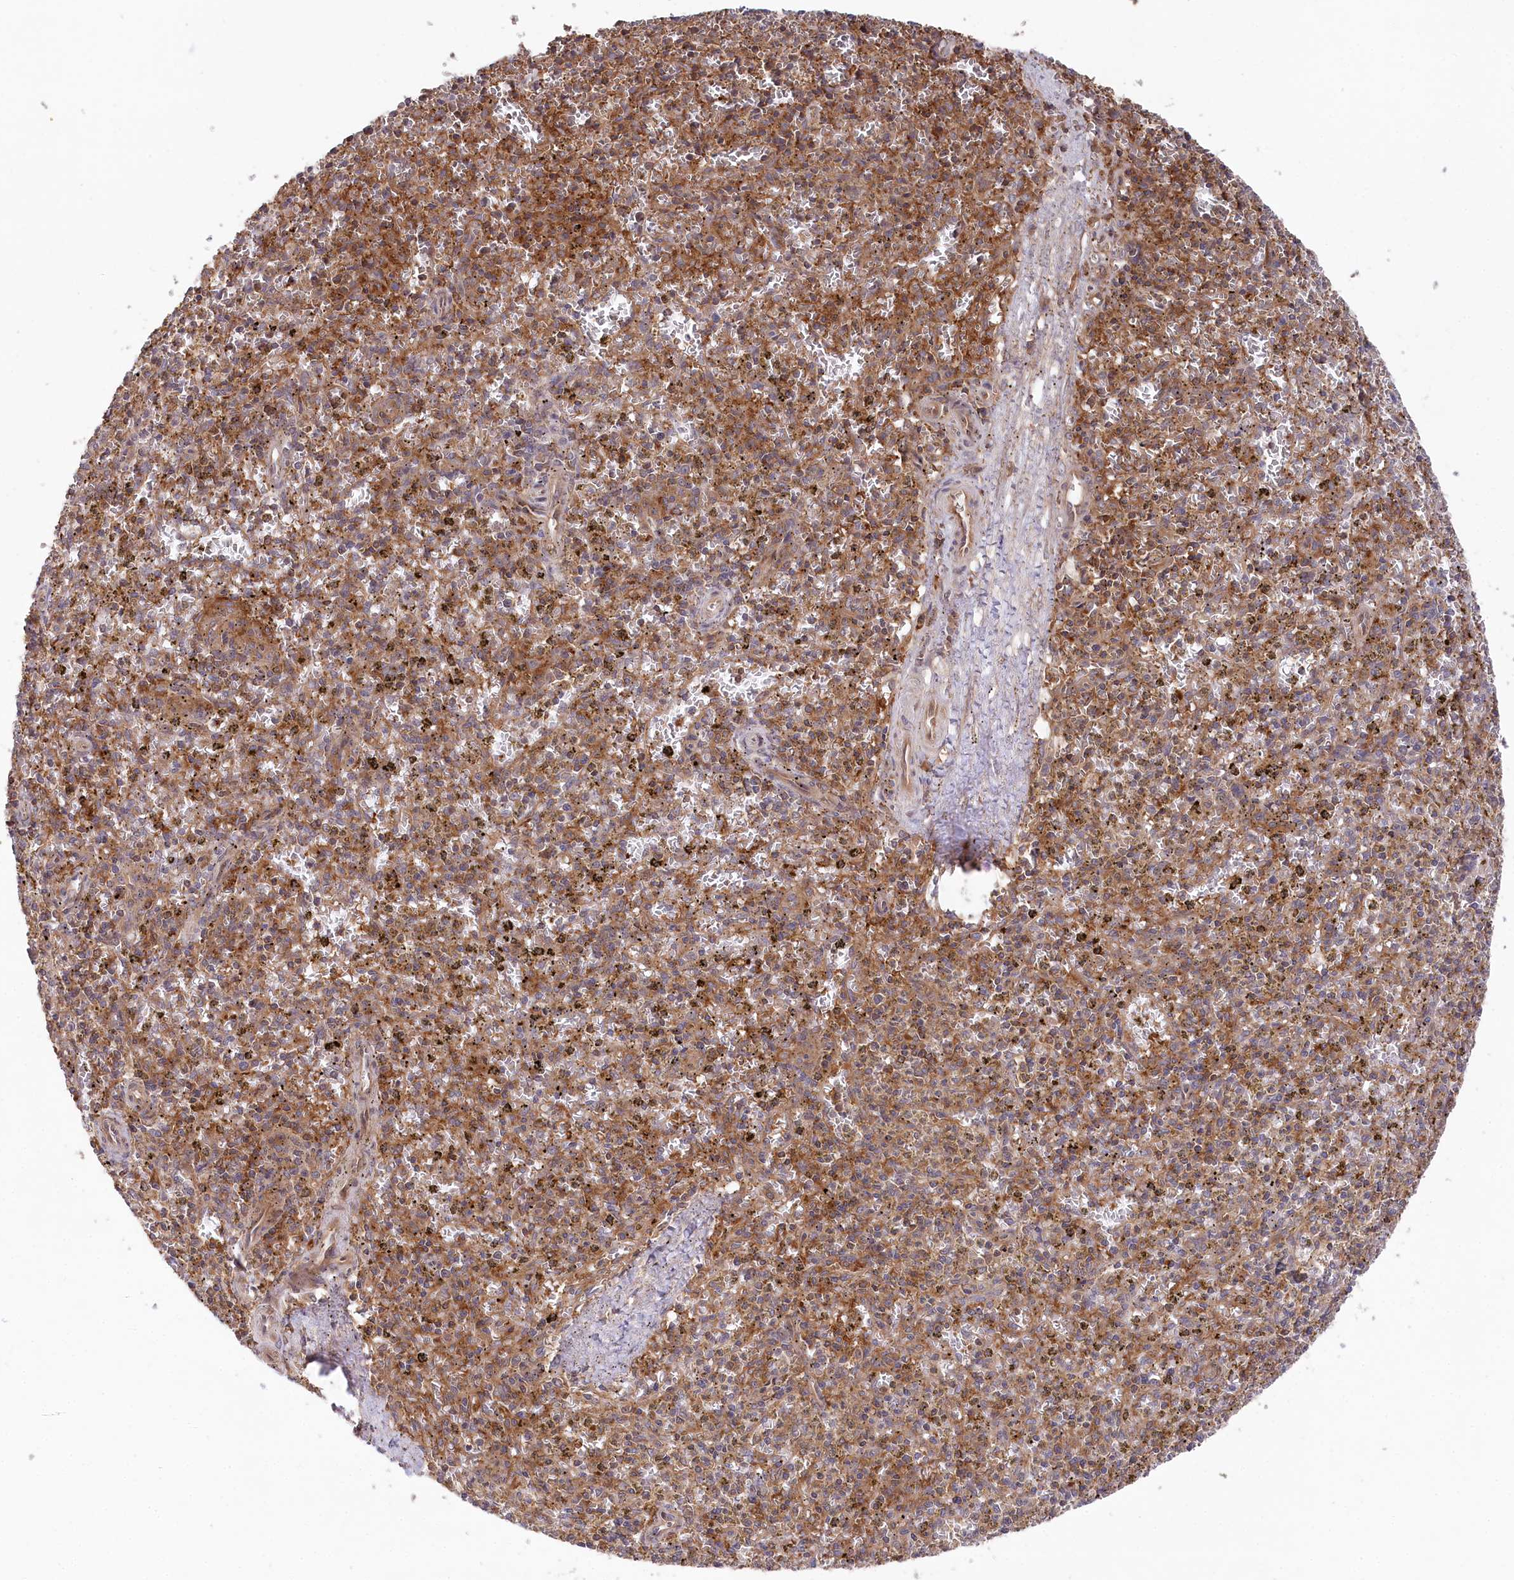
{"staining": {"intensity": "moderate", "quantity": "<25%", "location": "cytoplasmic/membranous"}, "tissue": "spleen", "cell_type": "Cells in red pulp", "image_type": "normal", "snomed": [{"axis": "morphology", "description": "Normal tissue, NOS"}, {"axis": "topography", "description": "Spleen"}], "caption": "This photomicrograph displays IHC staining of normal spleen, with low moderate cytoplasmic/membranous staining in about <25% of cells in red pulp.", "gene": "PPP1R21", "patient": {"sex": "male", "age": 72}}